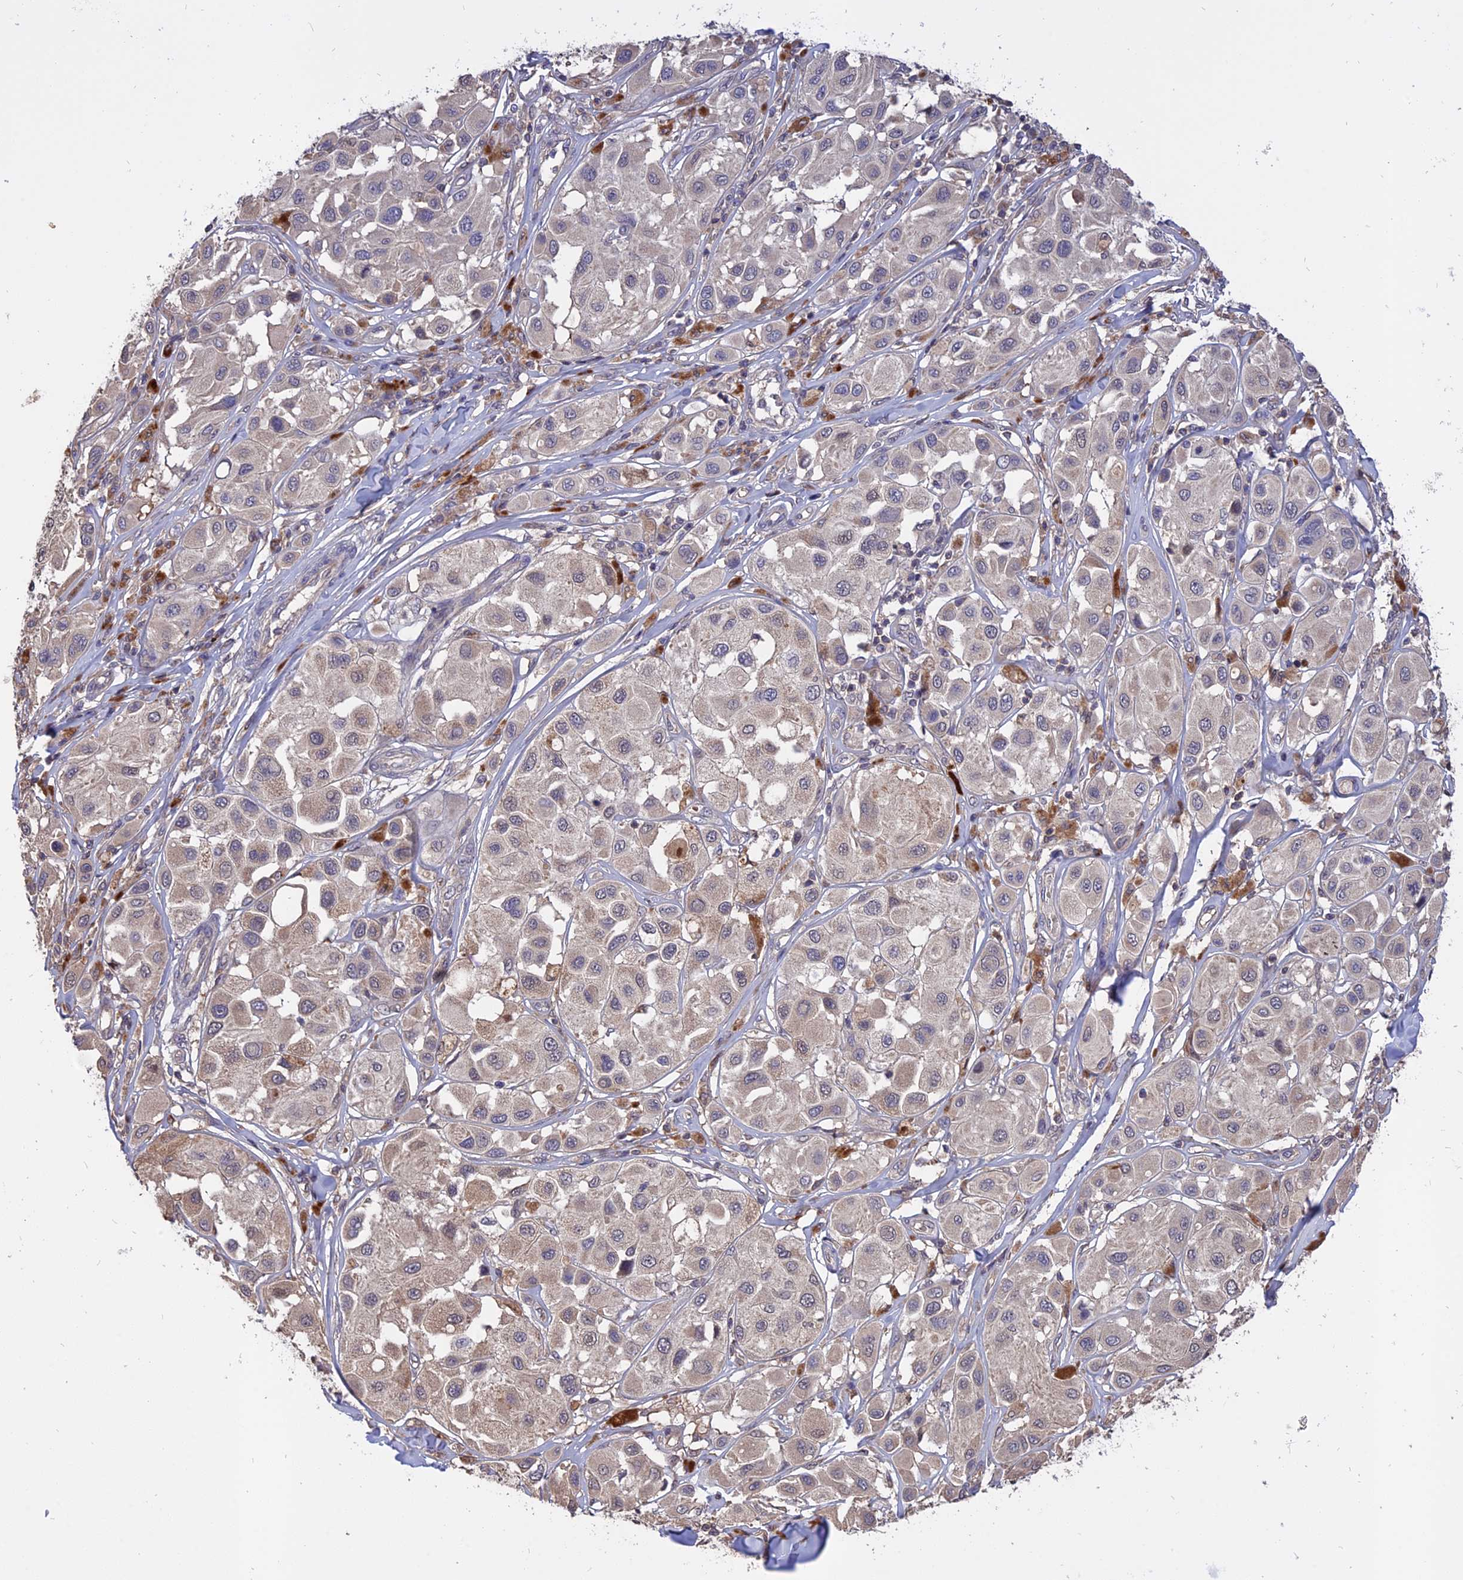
{"staining": {"intensity": "negative", "quantity": "none", "location": "none"}, "tissue": "melanoma", "cell_type": "Tumor cells", "image_type": "cancer", "snomed": [{"axis": "morphology", "description": "Malignant melanoma, Metastatic site"}, {"axis": "topography", "description": "Skin"}], "caption": "This is an immunohistochemistry (IHC) photomicrograph of human melanoma. There is no expression in tumor cells.", "gene": "CARMIL2", "patient": {"sex": "male", "age": 41}}